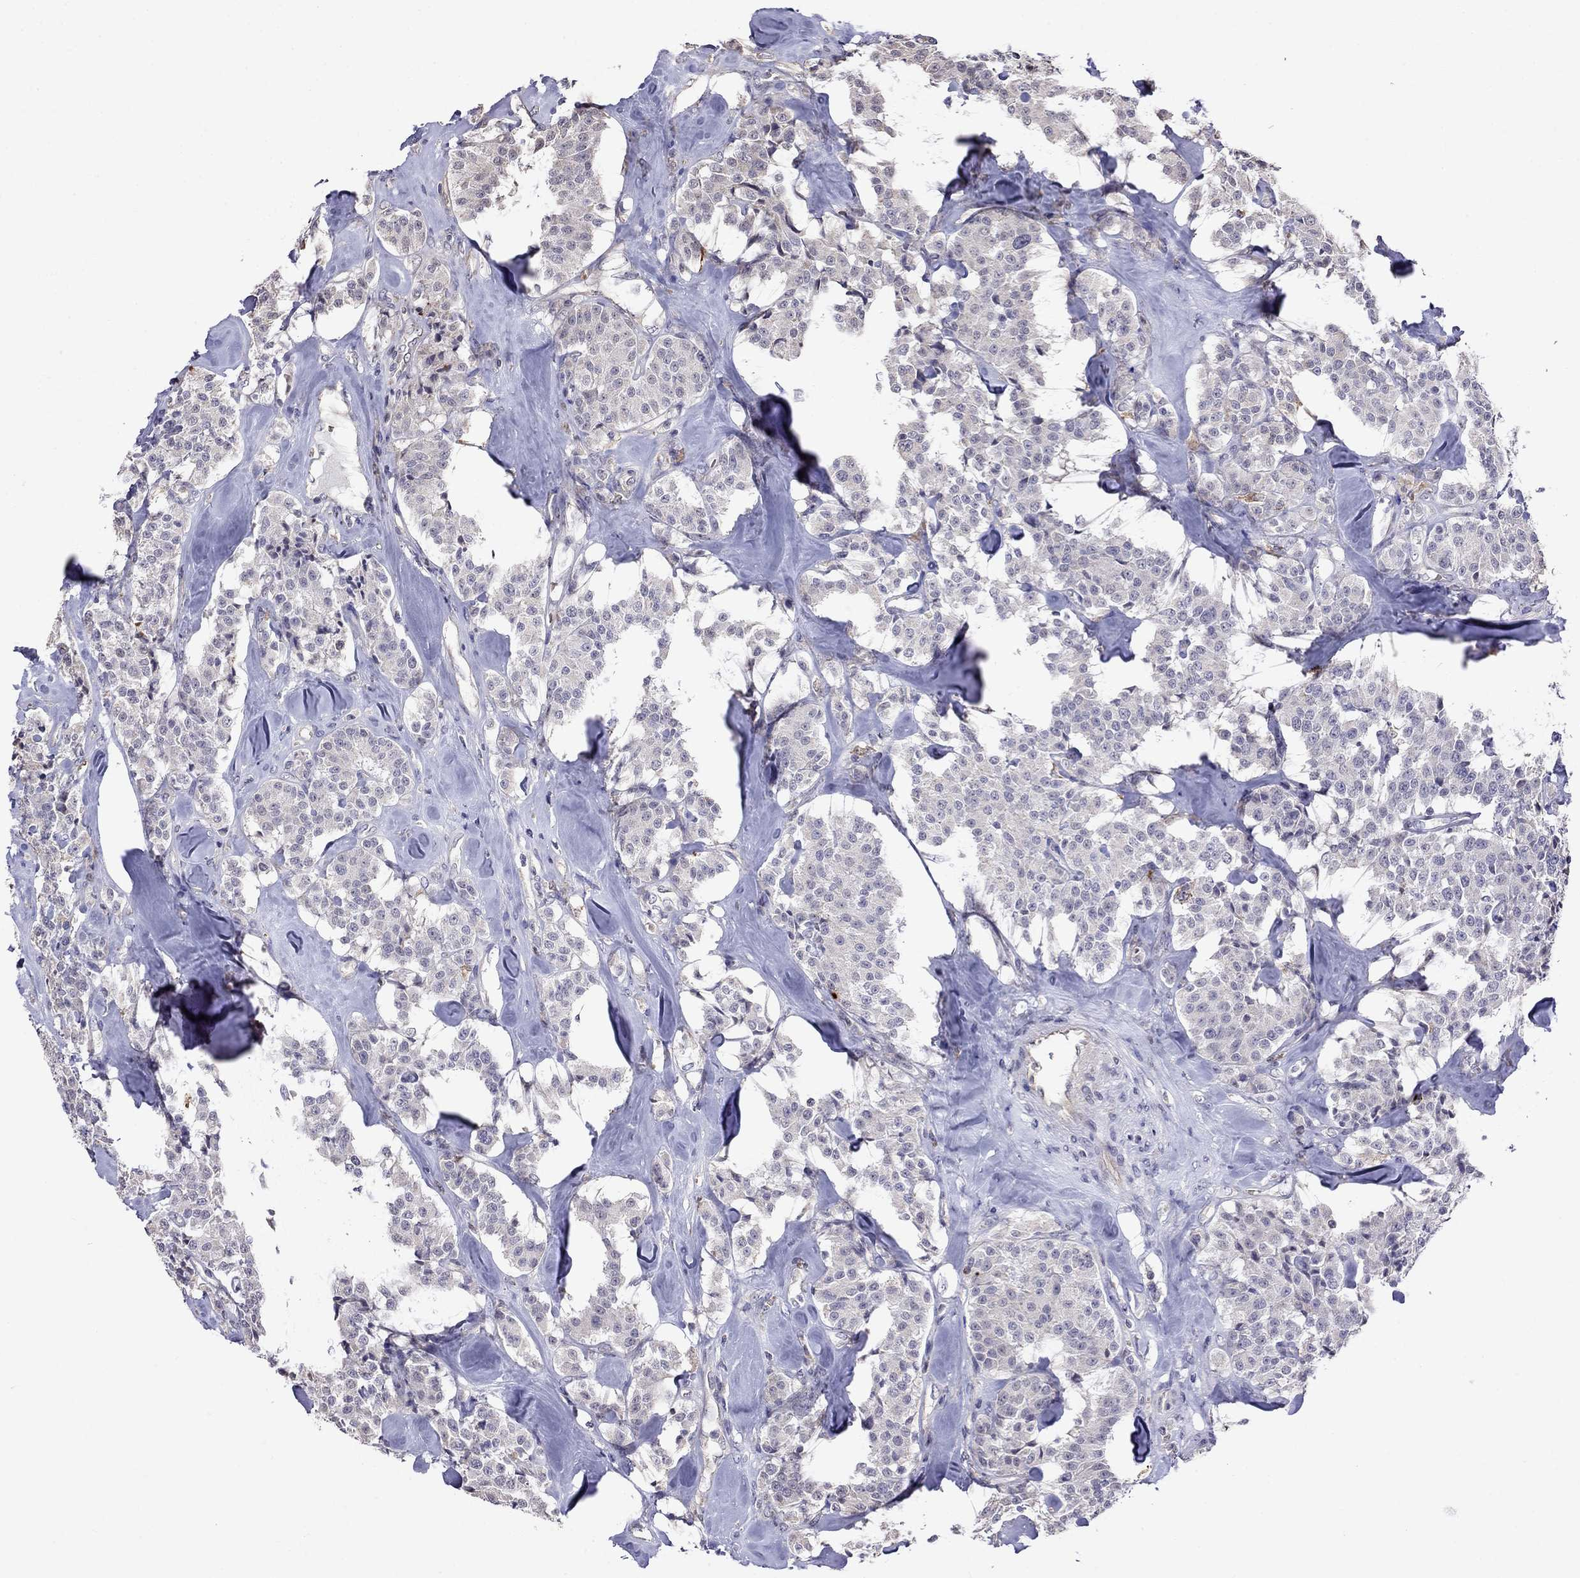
{"staining": {"intensity": "negative", "quantity": "none", "location": "none"}, "tissue": "carcinoid", "cell_type": "Tumor cells", "image_type": "cancer", "snomed": [{"axis": "morphology", "description": "Carcinoid, malignant, NOS"}, {"axis": "topography", "description": "Pancreas"}], "caption": "Tumor cells show no significant positivity in carcinoid (malignant).", "gene": "ADAM28", "patient": {"sex": "male", "age": 41}}